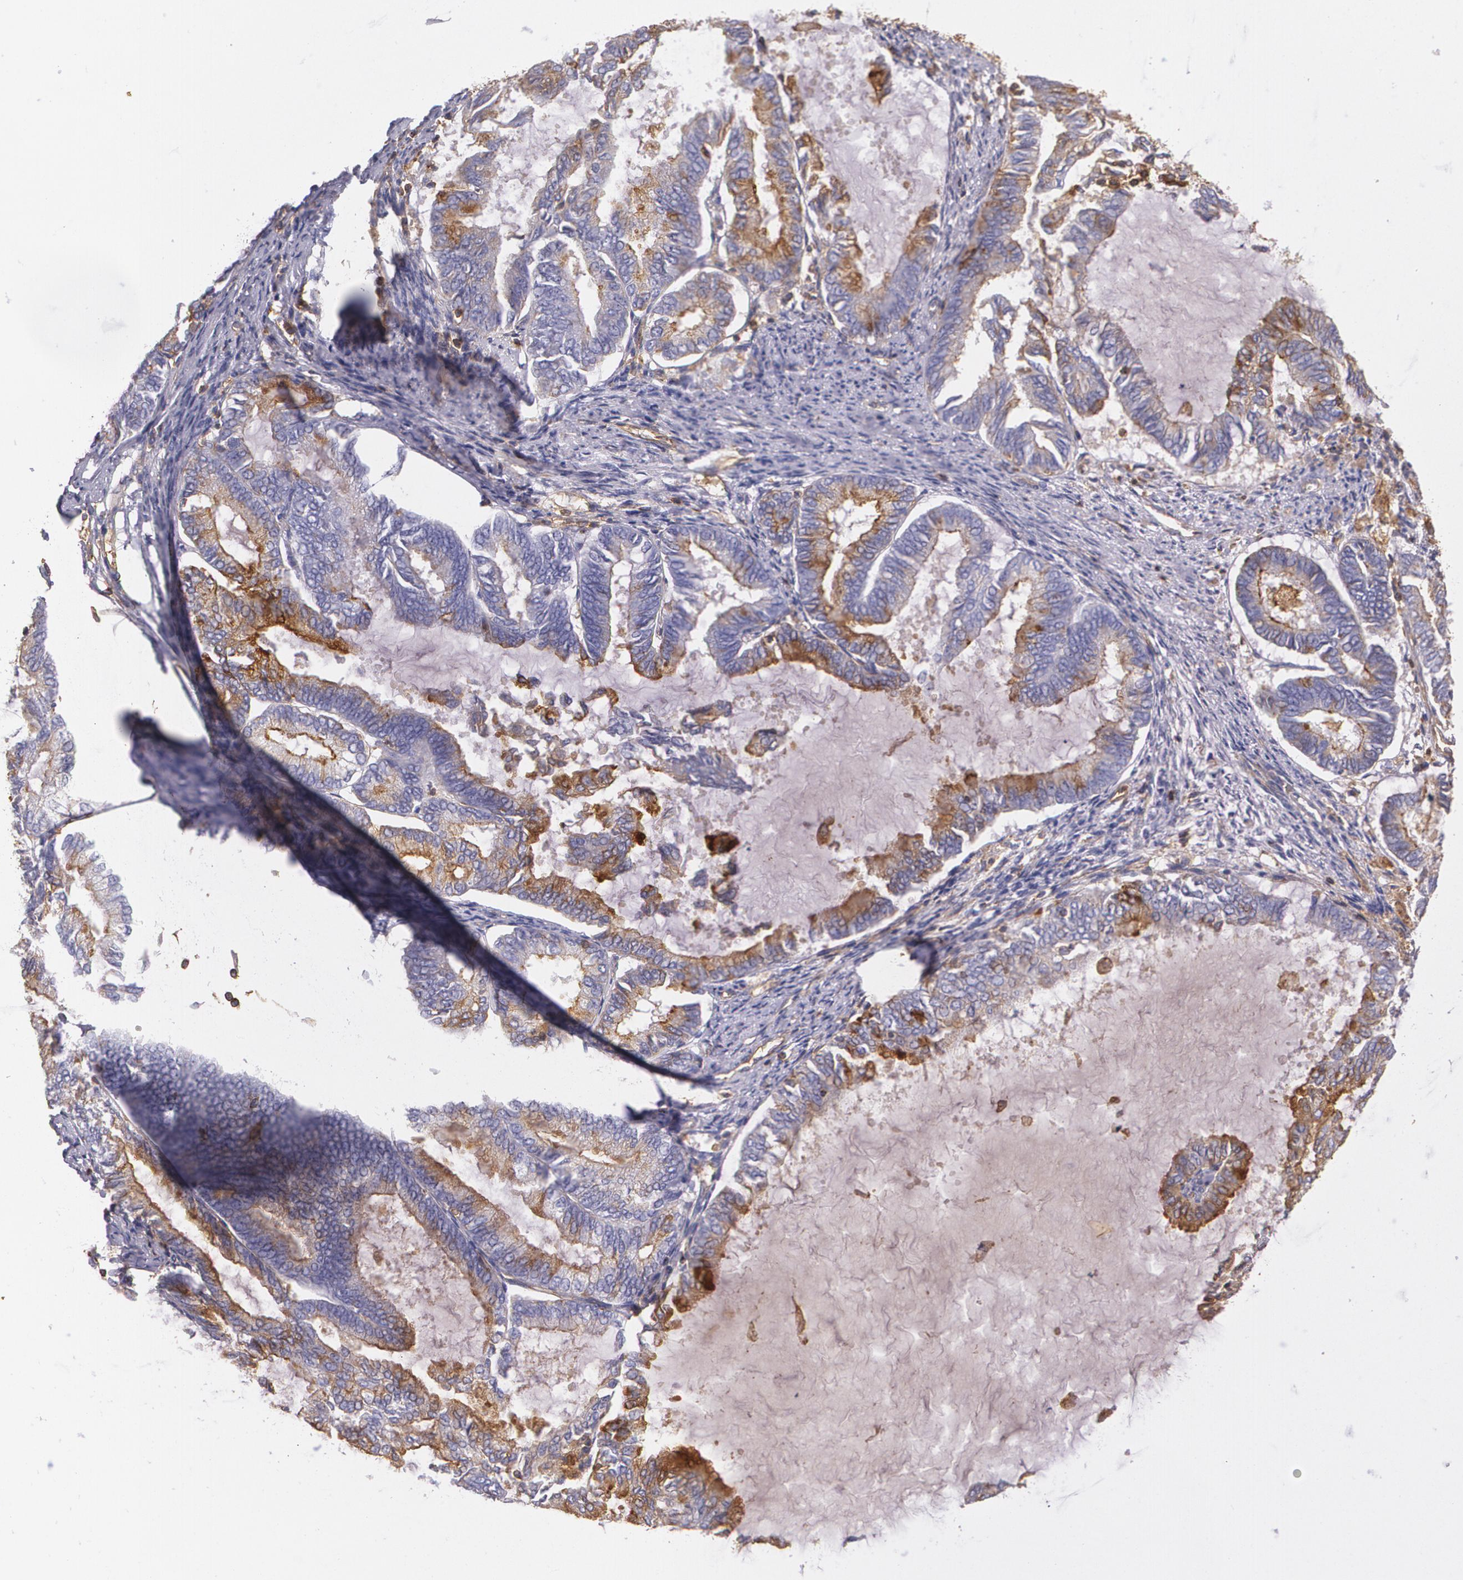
{"staining": {"intensity": "moderate", "quantity": "<25%", "location": "cytoplasmic/membranous"}, "tissue": "endometrial cancer", "cell_type": "Tumor cells", "image_type": "cancer", "snomed": [{"axis": "morphology", "description": "Adenocarcinoma, NOS"}, {"axis": "topography", "description": "Endometrium"}], "caption": "A brown stain shows moderate cytoplasmic/membranous expression of a protein in endometrial cancer (adenocarcinoma) tumor cells.", "gene": "B2M", "patient": {"sex": "female", "age": 86}}